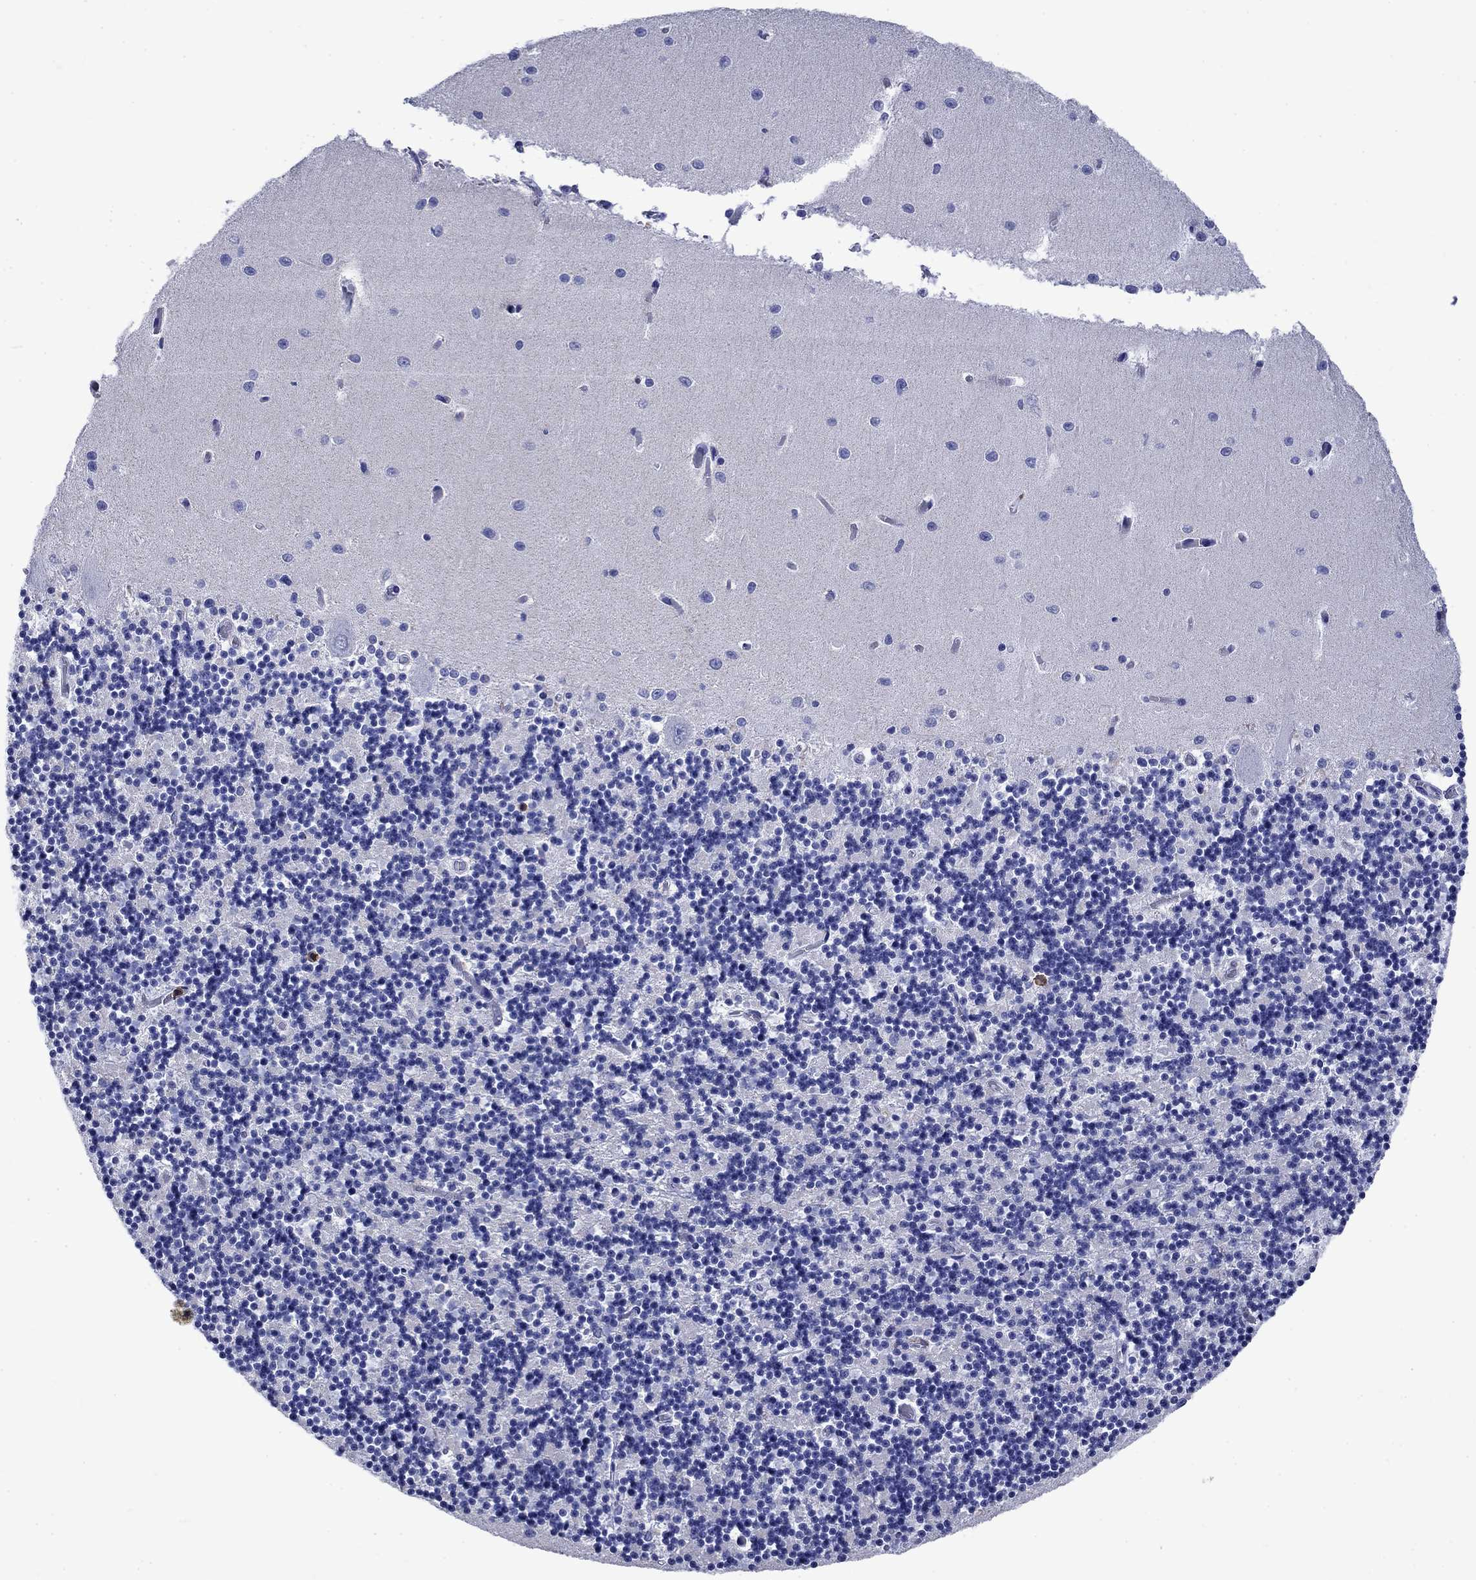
{"staining": {"intensity": "negative", "quantity": "none", "location": "none"}, "tissue": "cerebellum", "cell_type": "Cells in granular layer", "image_type": "normal", "snomed": [{"axis": "morphology", "description": "Normal tissue, NOS"}, {"axis": "topography", "description": "Cerebellum"}], "caption": "Immunohistochemistry of normal cerebellum reveals no positivity in cells in granular layer. The staining was performed using DAB (3,3'-diaminobenzidine) to visualize the protein expression in brown, while the nuclei were stained in blue with hematoxylin (Magnification: 20x).", "gene": "TFR2", "patient": {"sex": "female", "age": 64}}